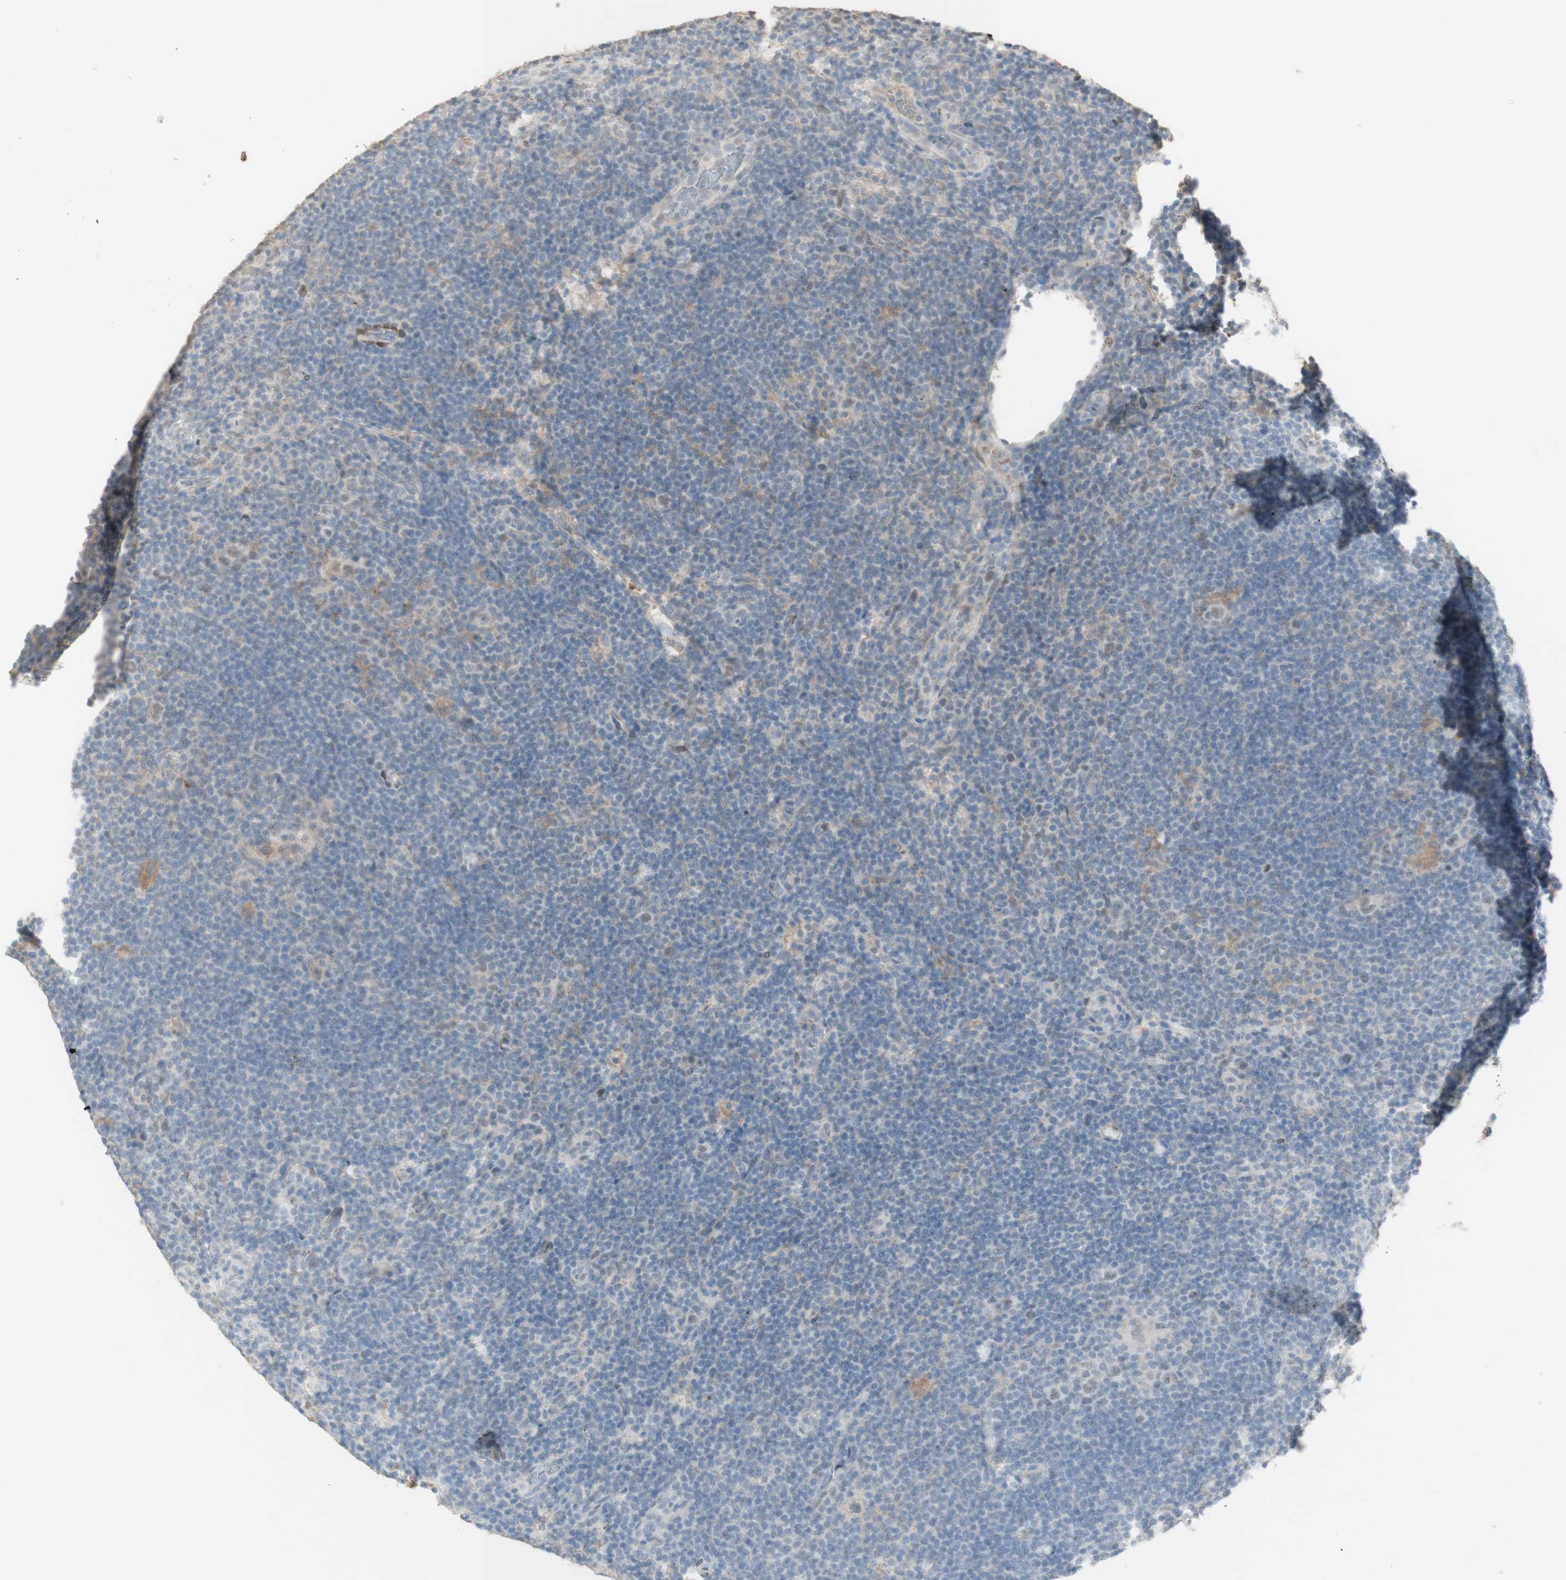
{"staining": {"intensity": "negative", "quantity": "none", "location": "none"}, "tissue": "lymphoma", "cell_type": "Tumor cells", "image_type": "cancer", "snomed": [{"axis": "morphology", "description": "Hodgkin's disease, NOS"}, {"axis": "topography", "description": "Lymph node"}], "caption": "Tumor cells are negative for protein expression in human Hodgkin's disease.", "gene": "MUC3A", "patient": {"sex": "female", "age": 57}}